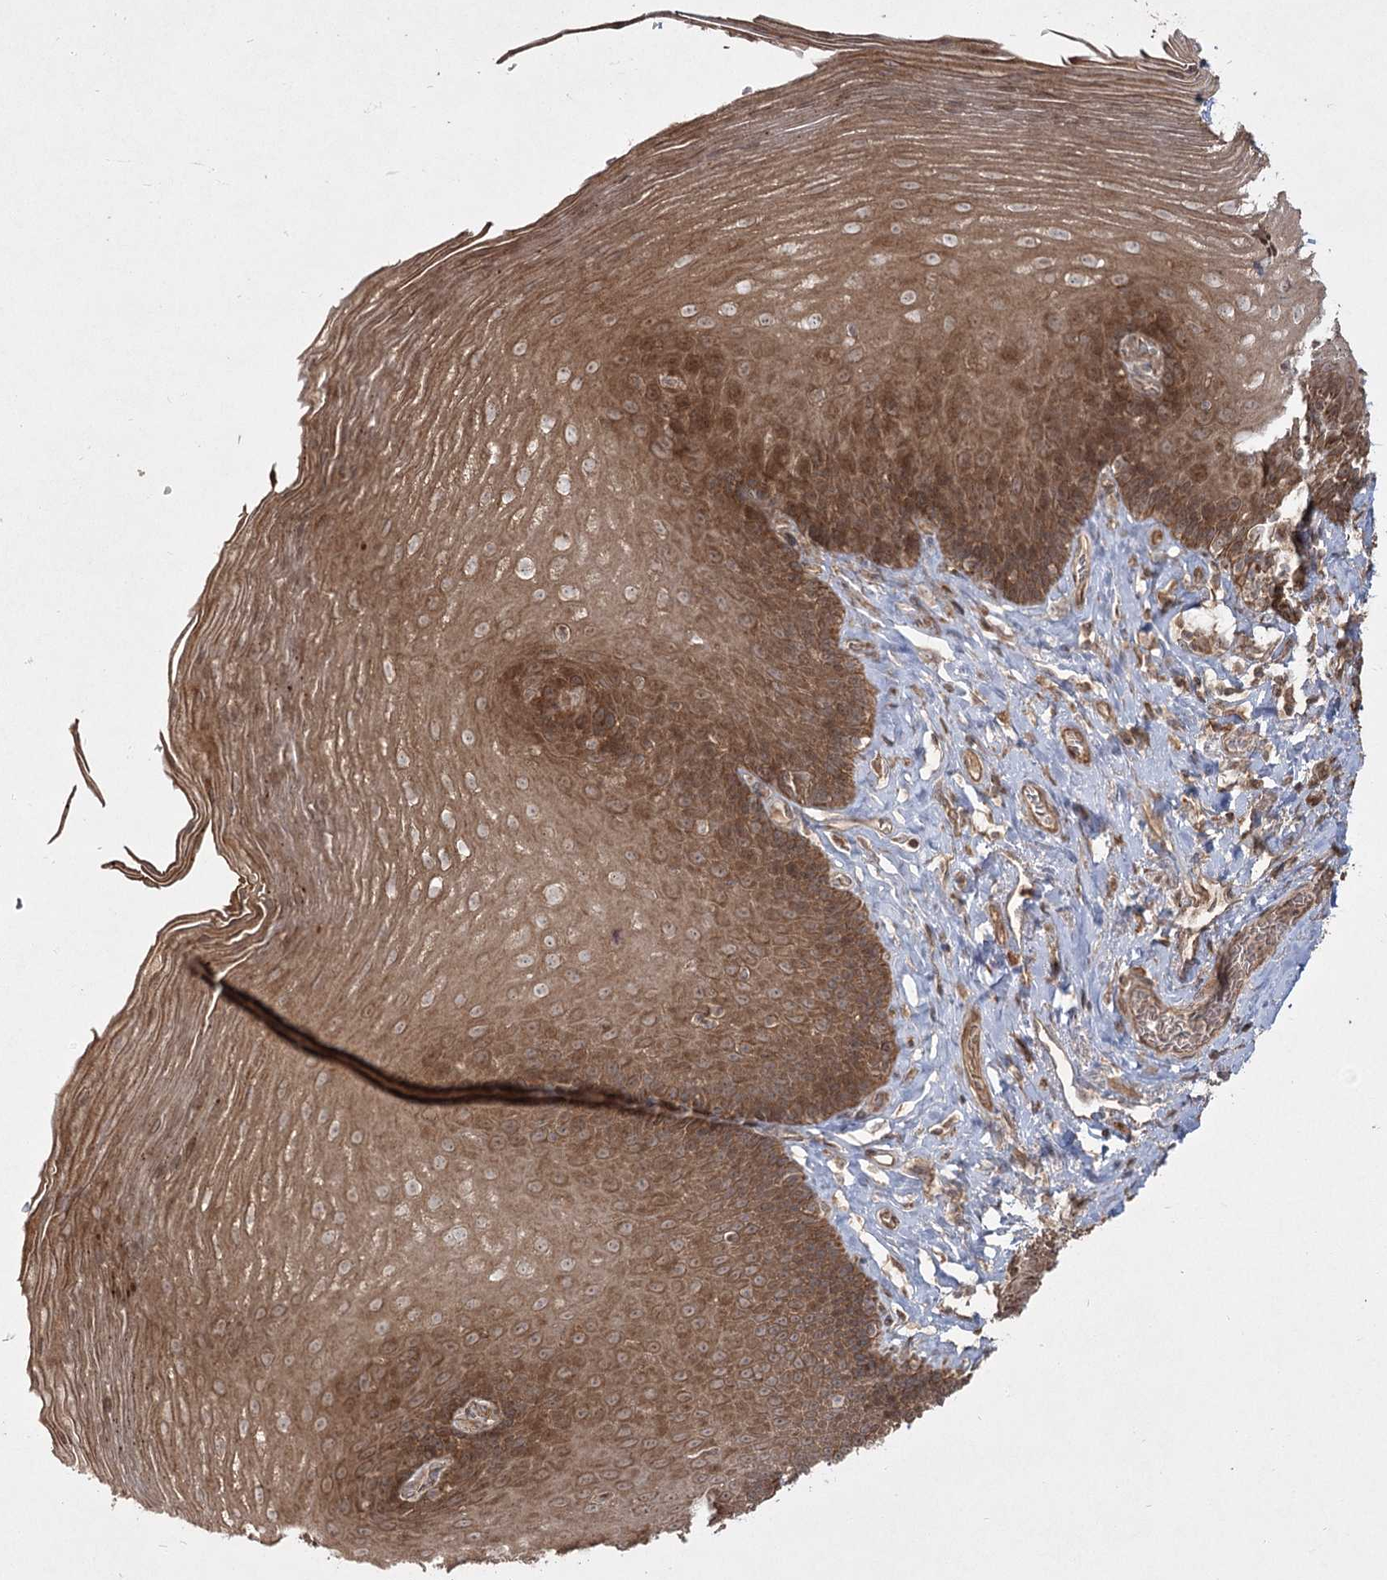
{"staining": {"intensity": "strong", "quantity": ">75%", "location": "cytoplasmic/membranous"}, "tissue": "esophagus", "cell_type": "Squamous epithelial cells", "image_type": "normal", "snomed": [{"axis": "morphology", "description": "Normal tissue, NOS"}, {"axis": "topography", "description": "Esophagus"}], "caption": "Esophagus stained for a protein (brown) demonstrates strong cytoplasmic/membranous positive staining in about >75% of squamous epithelial cells.", "gene": "CPLANE1", "patient": {"sex": "female", "age": 66}}